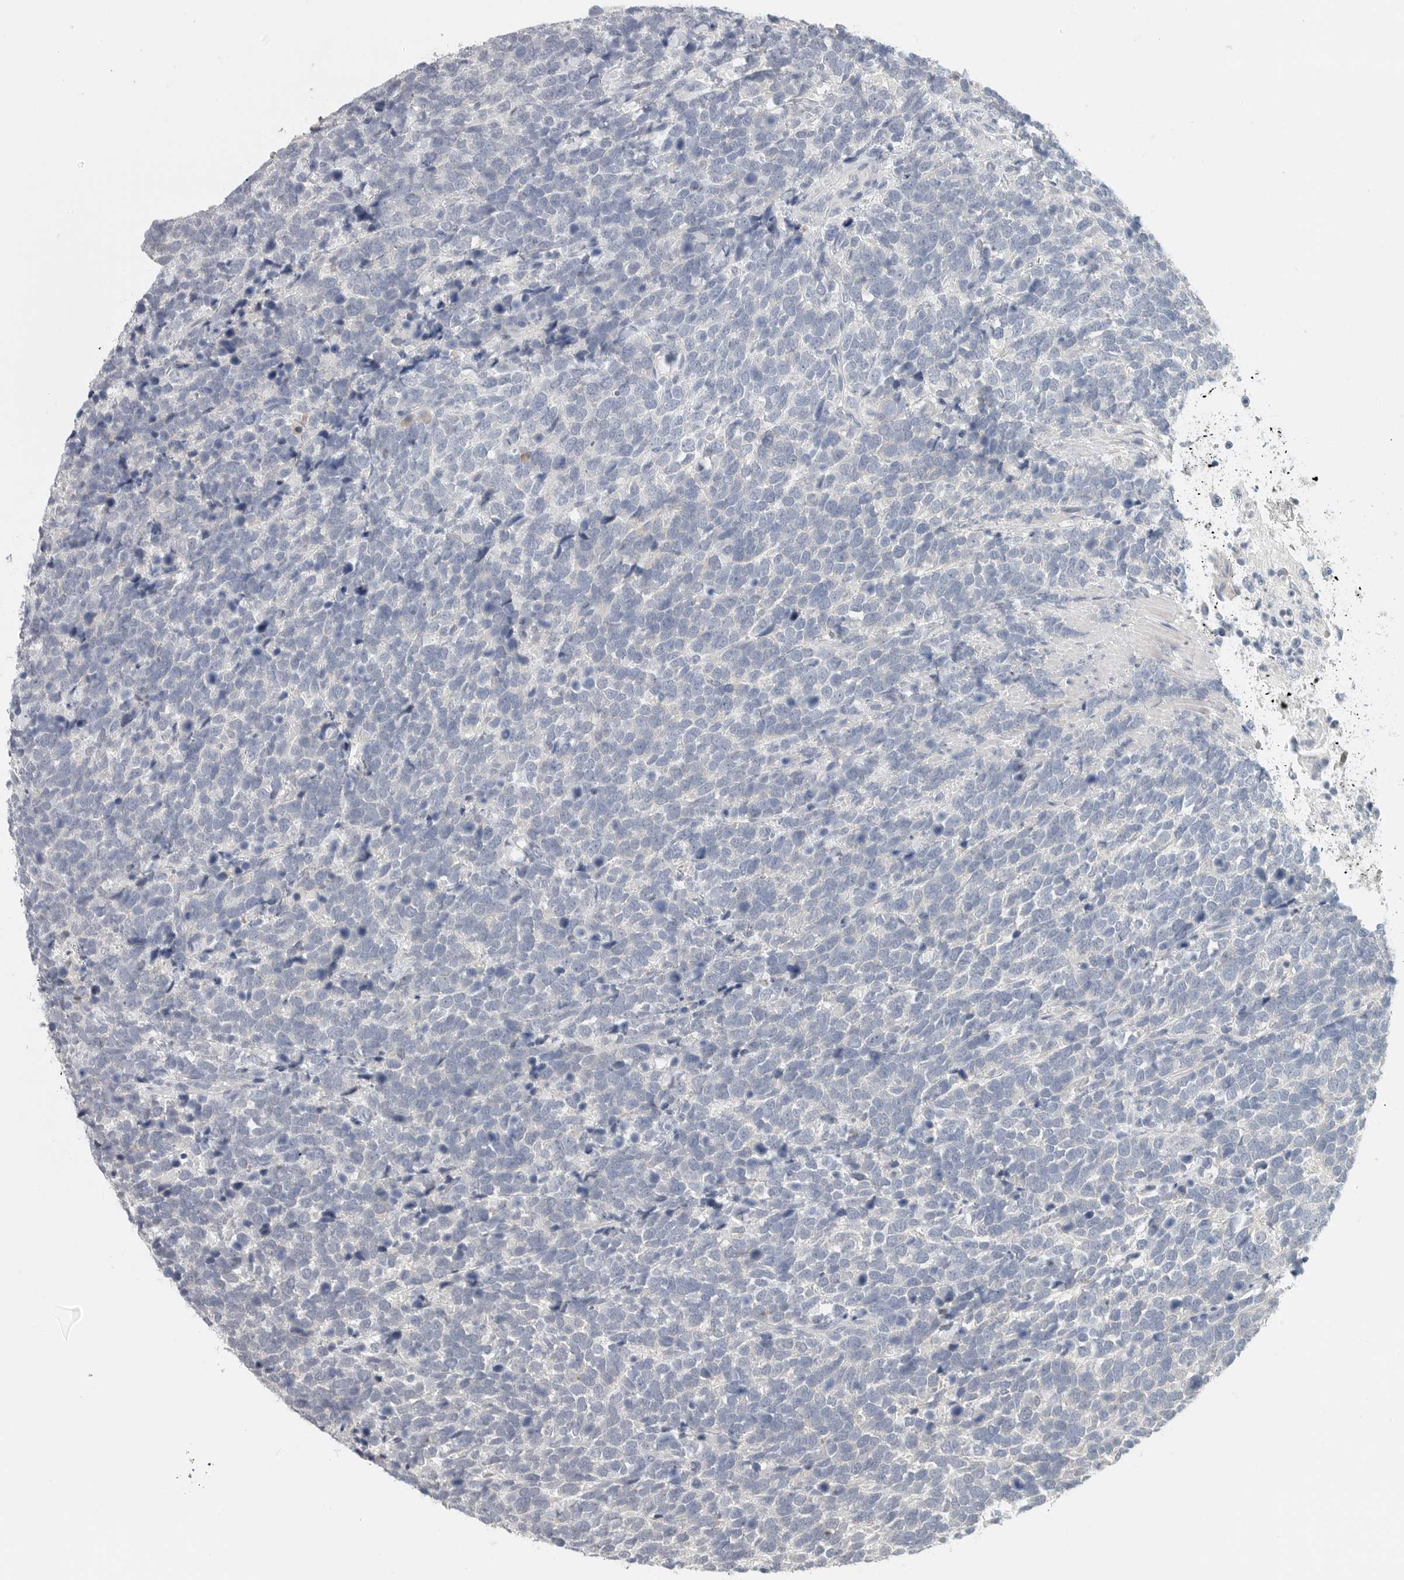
{"staining": {"intensity": "negative", "quantity": "none", "location": "none"}, "tissue": "urothelial cancer", "cell_type": "Tumor cells", "image_type": "cancer", "snomed": [{"axis": "morphology", "description": "Urothelial carcinoma, High grade"}, {"axis": "topography", "description": "Urinary bladder"}], "caption": "There is no significant expression in tumor cells of urothelial cancer. The staining was performed using DAB to visualize the protein expression in brown, while the nuclei were stained in blue with hematoxylin (Magnification: 20x).", "gene": "PAM", "patient": {"sex": "female", "age": 82}}